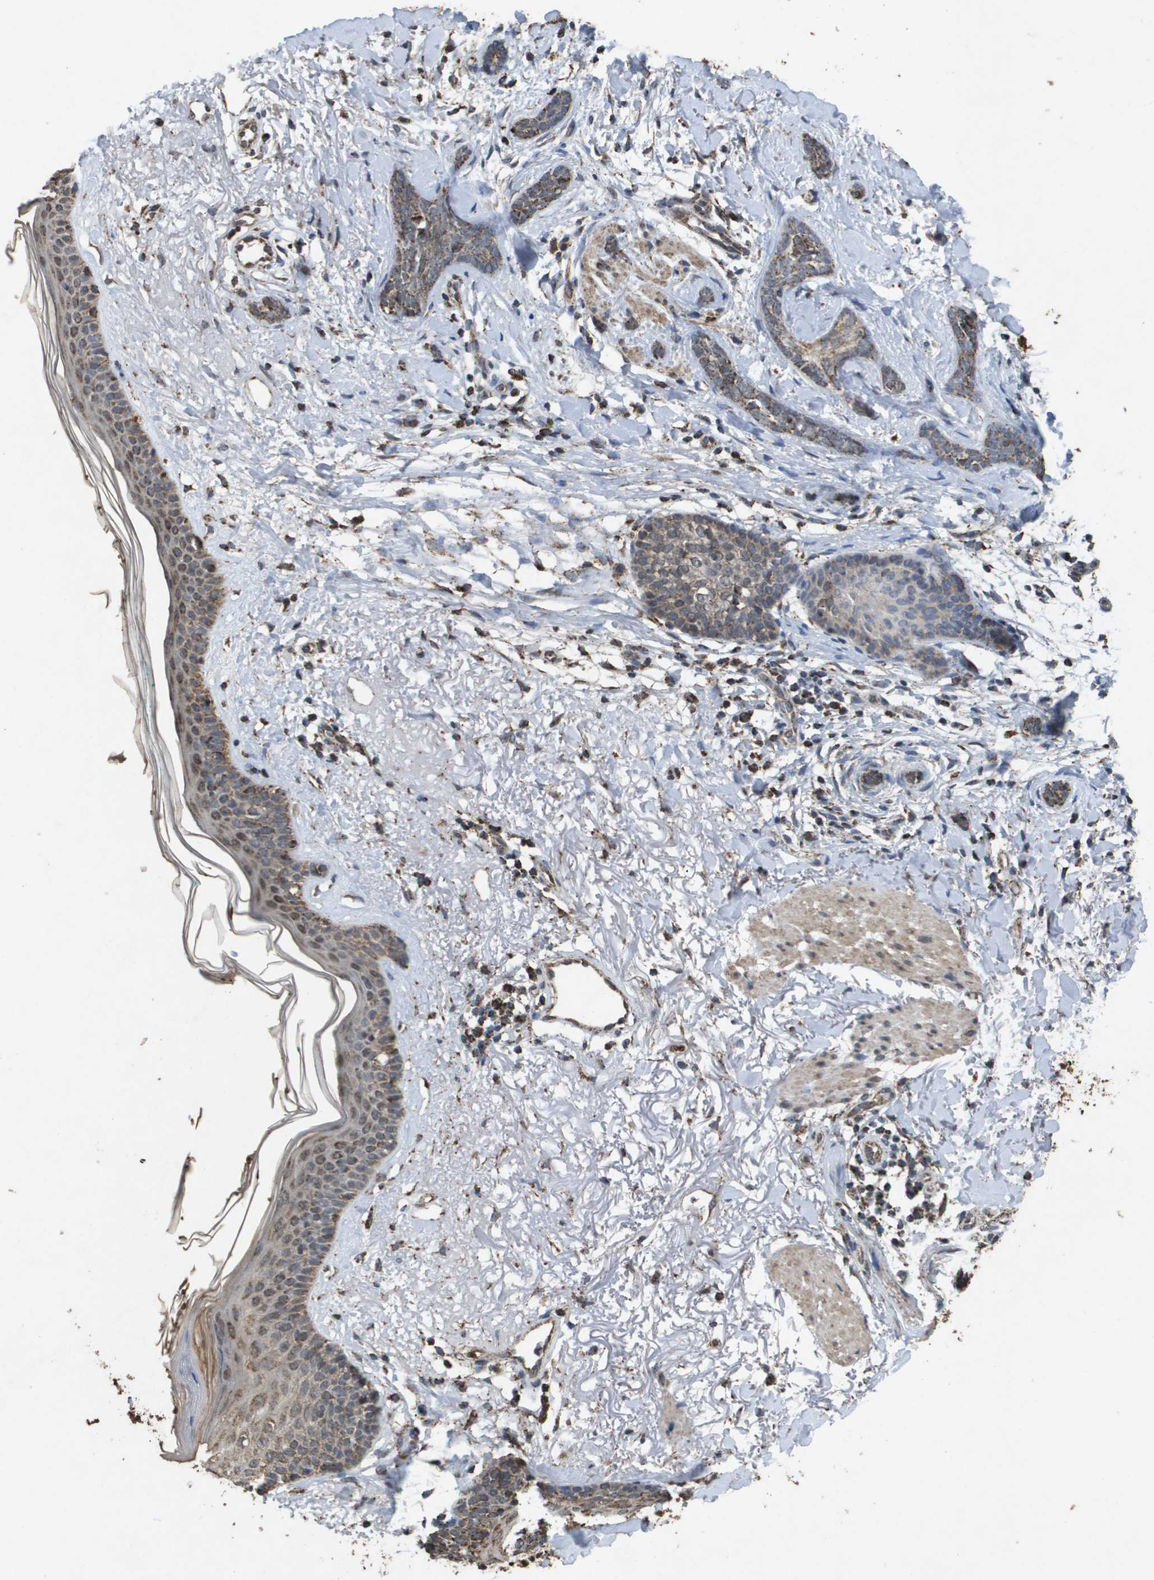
{"staining": {"intensity": "weak", "quantity": ">75%", "location": "cytoplasmic/membranous"}, "tissue": "skin cancer", "cell_type": "Tumor cells", "image_type": "cancer", "snomed": [{"axis": "morphology", "description": "Basal cell carcinoma"}, {"axis": "morphology", "description": "Adnexal tumor, benign"}, {"axis": "topography", "description": "Skin"}], "caption": "Immunohistochemical staining of human skin cancer demonstrates low levels of weak cytoplasmic/membranous staining in approximately >75% of tumor cells.", "gene": "HSPE1", "patient": {"sex": "female", "age": 42}}